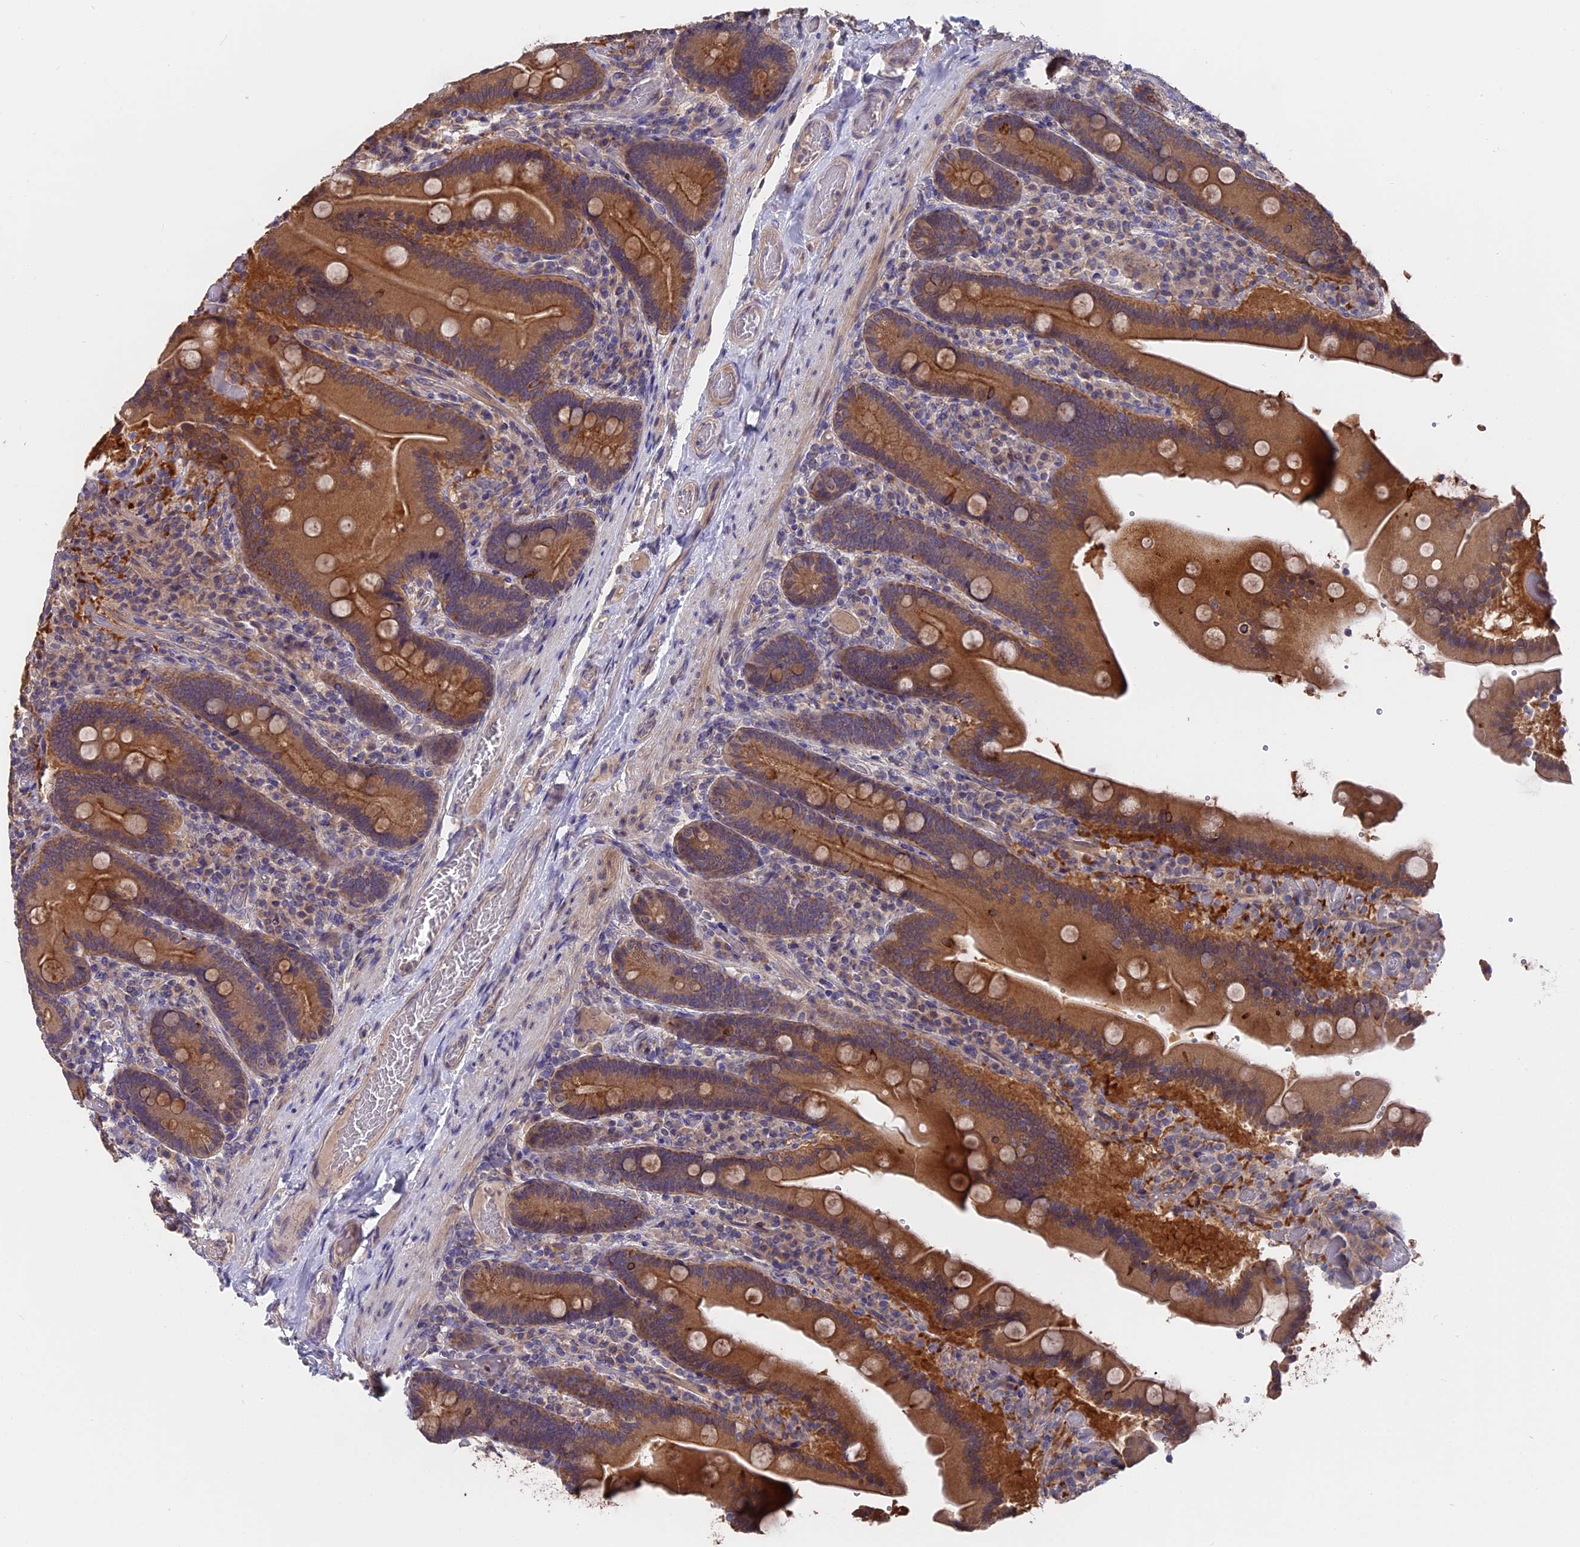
{"staining": {"intensity": "moderate", "quantity": ">75%", "location": "cytoplasmic/membranous"}, "tissue": "duodenum", "cell_type": "Glandular cells", "image_type": "normal", "snomed": [{"axis": "morphology", "description": "Normal tissue, NOS"}, {"axis": "topography", "description": "Duodenum"}], "caption": "Duodenum stained for a protein (brown) shows moderate cytoplasmic/membranous positive positivity in about >75% of glandular cells.", "gene": "ZCCHC2", "patient": {"sex": "female", "age": 62}}